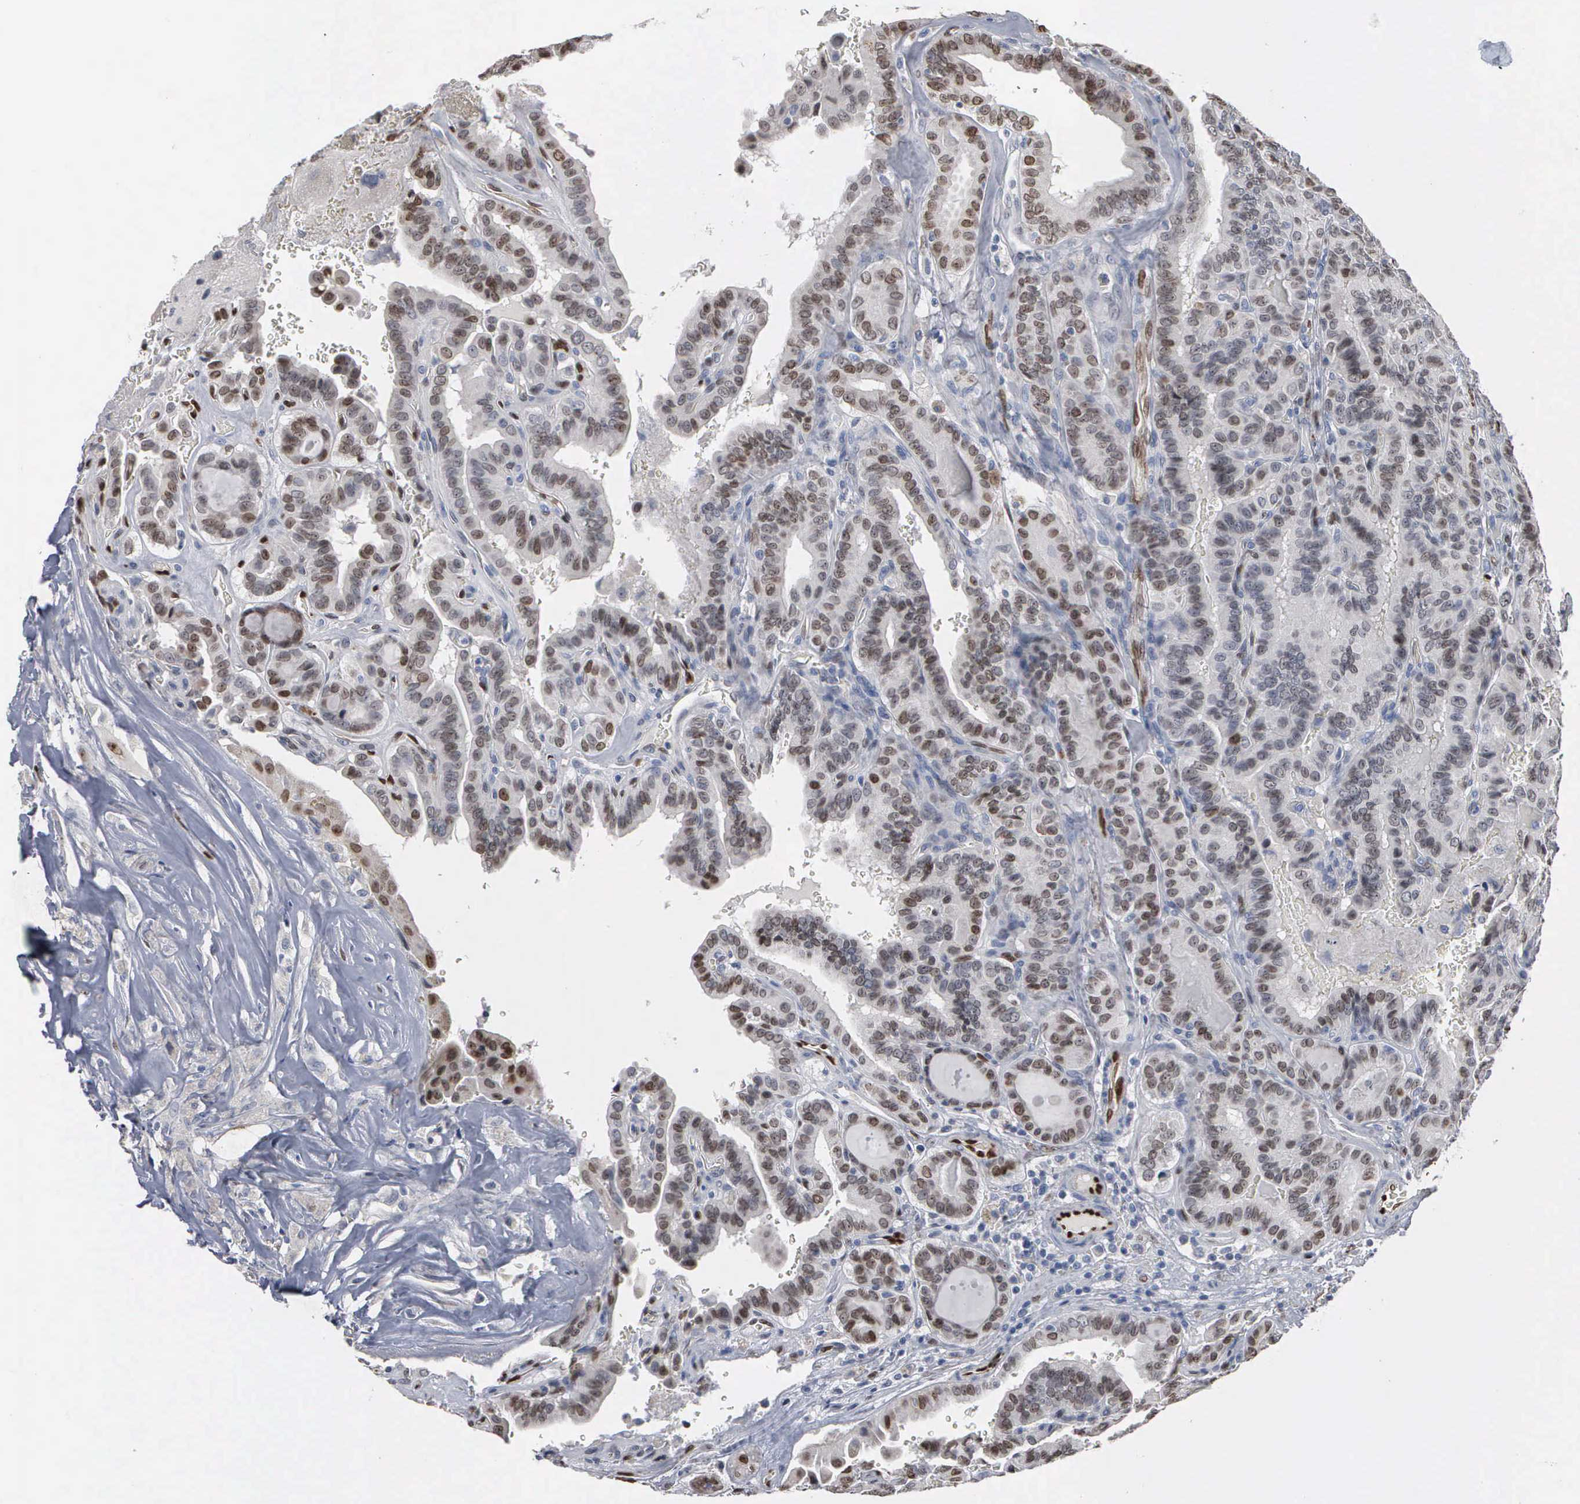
{"staining": {"intensity": "moderate", "quantity": ">75%", "location": "nuclear"}, "tissue": "thyroid cancer", "cell_type": "Tumor cells", "image_type": "cancer", "snomed": [{"axis": "morphology", "description": "Papillary adenocarcinoma, NOS"}, {"axis": "topography", "description": "Thyroid gland"}], "caption": "The micrograph shows immunohistochemical staining of thyroid papillary adenocarcinoma. There is moderate nuclear staining is appreciated in about >75% of tumor cells. The staining is performed using DAB (3,3'-diaminobenzidine) brown chromogen to label protein expression. The nuclei are counter-stained blue using hematoxylin.", "gene": "FGF2", "patient": {"sex": "male", "age": 87}}